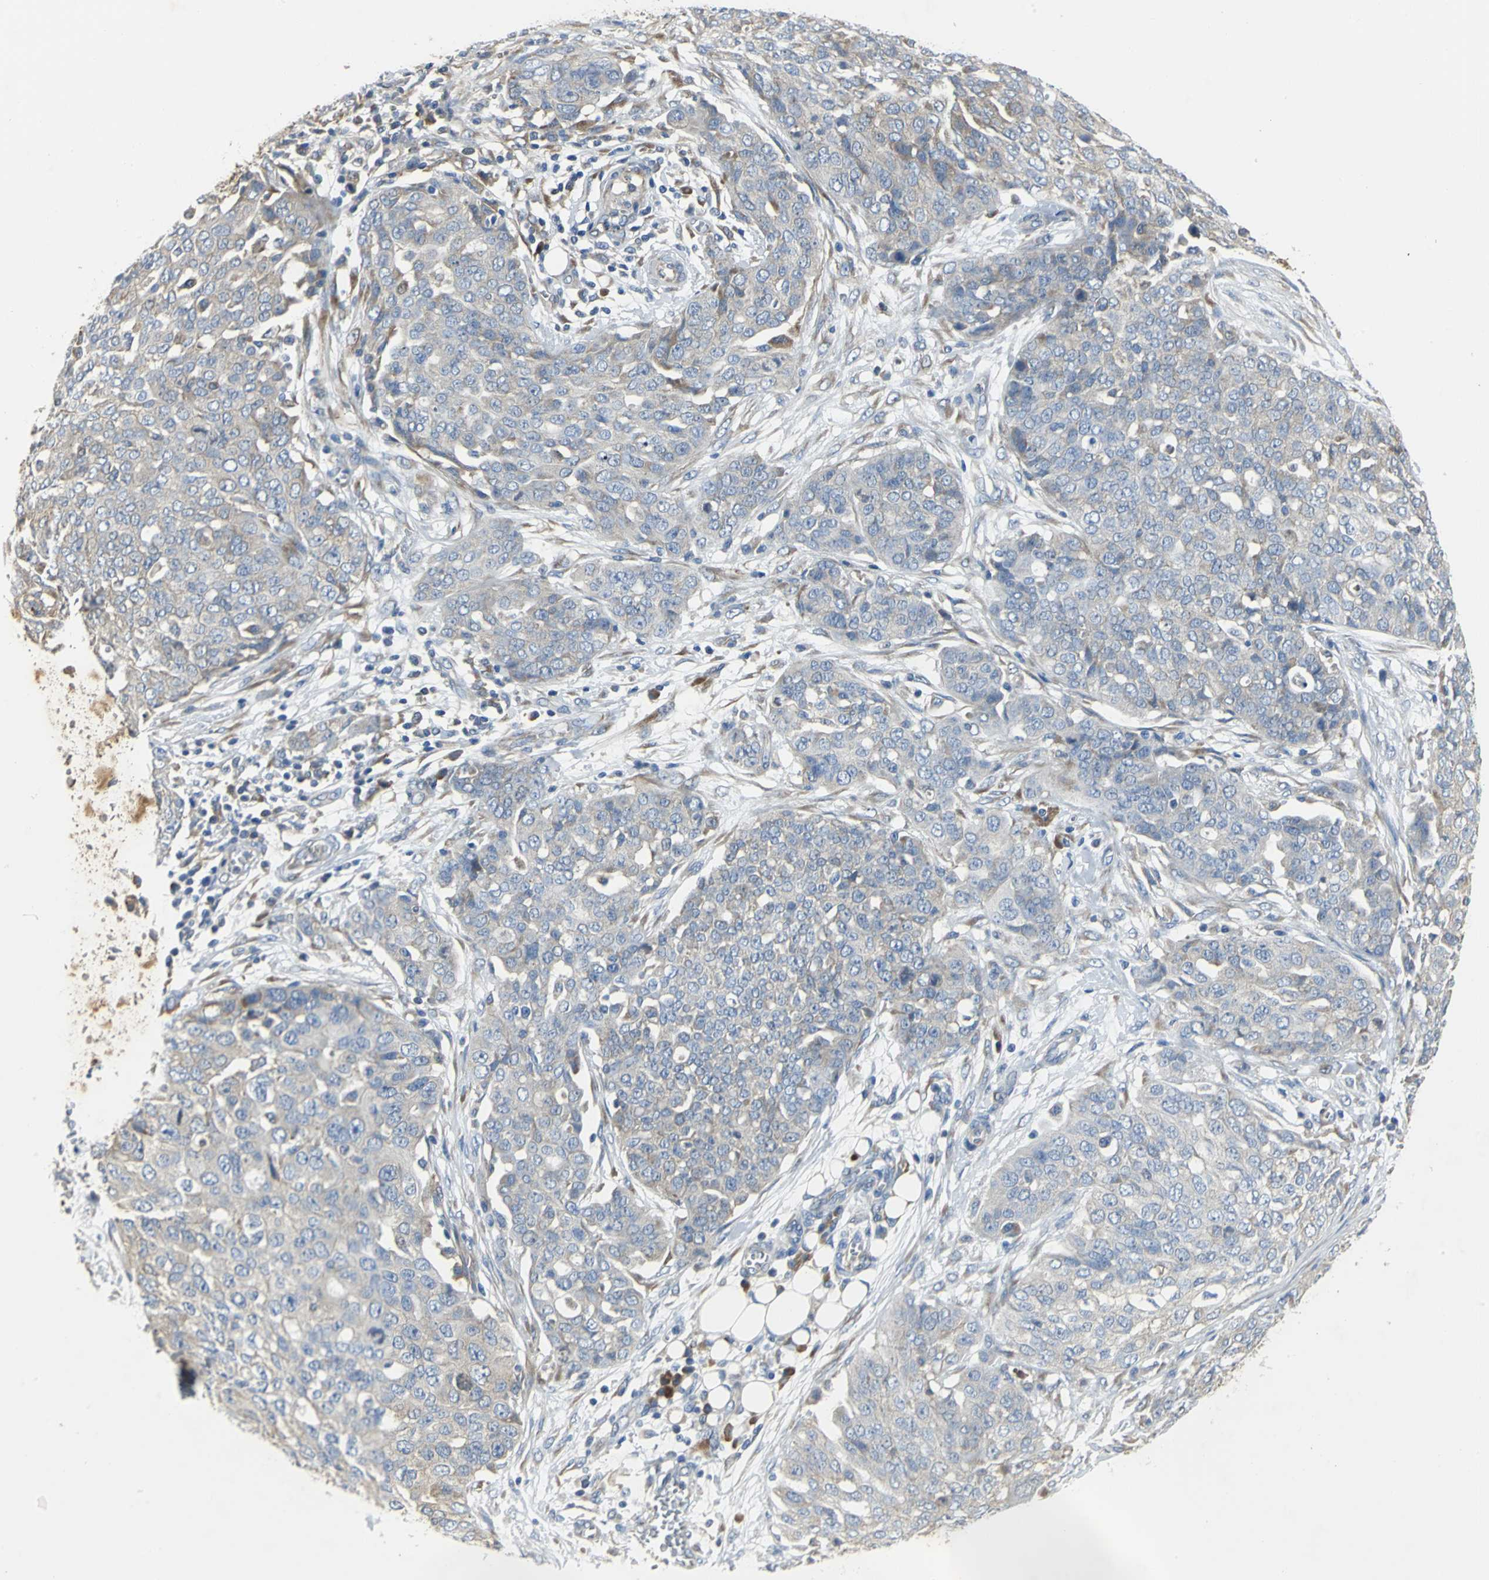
{"staining": {"intensity": "weak", "quantity": "<25%", "location": "cytoplasmic/membranous"}, "tissue": "ovarian cancer", "cell_type": "Tumor cells", "image_type": "cancer", "snomed": [{"axis": "morphology", "description": "Cystadenocarcinoma, serous, NOS"}, {"axis": "topography", "description": "Soft tissue"}, {"axis": "topography", "description": "Ovary"}], "caption": "An IHC histopathology image of serous cystadenocarcinoma (ovarian) is shown. There is no staining in tumor cells of serous cystadenocarcinoma (ovarian).", "gene": "EIF5A", "patient": {"sex": "female", "age": 57}}